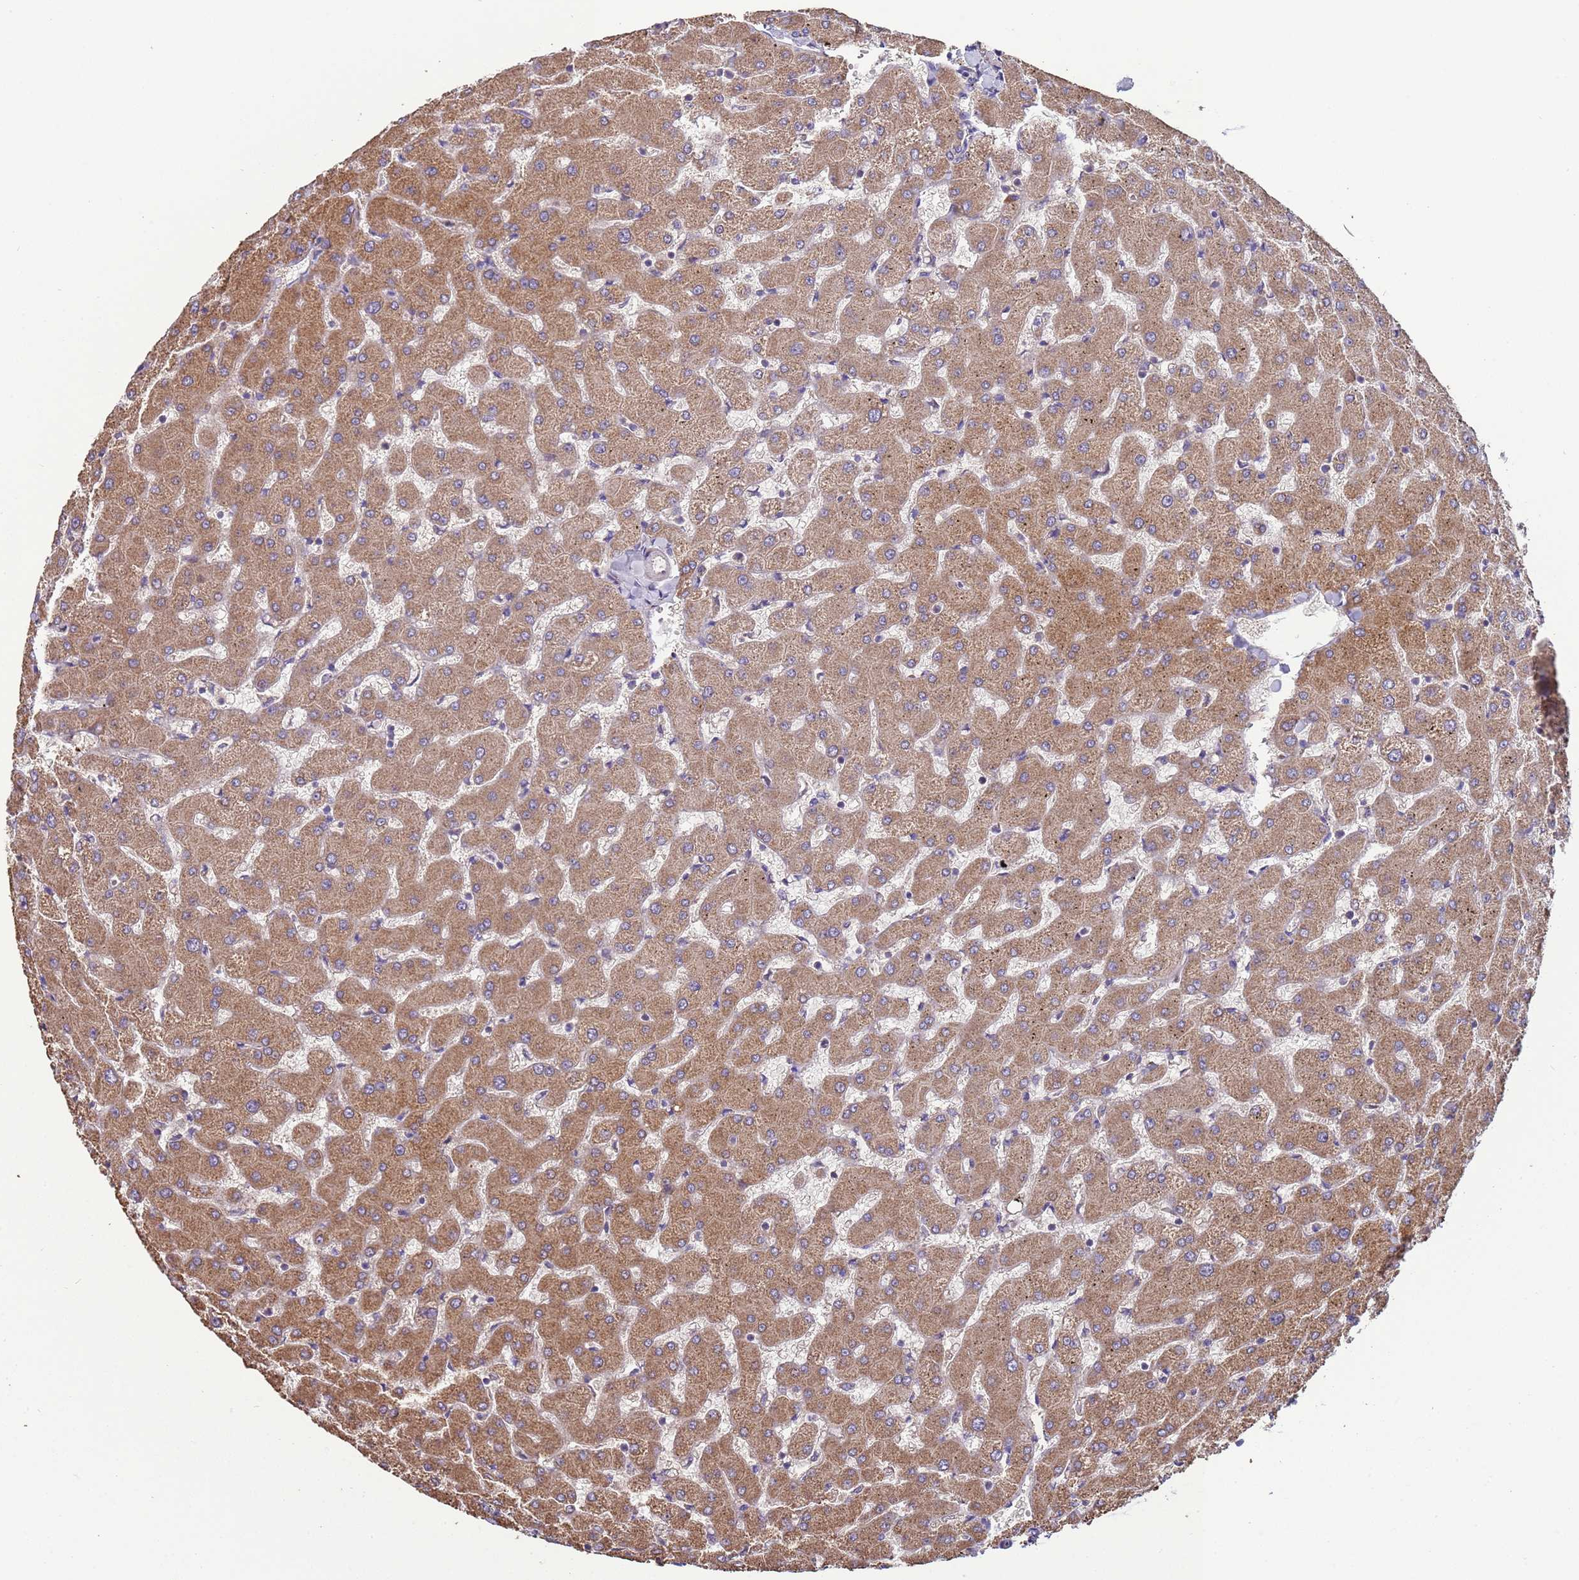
{"staining": {"intensity": "negative", "quantity": "none", "location": "none"}, "tissue": "liver", "cell_type": "Cholangiocytes", "image_type": "normal", "snomed": [{"axis": "morphology", "description": "Normal tissue, NOS"}, {"axis": "topography", "description": "Liver"}], "caption": "IHC of unremarkable liver exhibits no expression in cholangiocytes.", "gene": "EEF1AKMT1", "patient": {"sex": "female", "age": 63}}